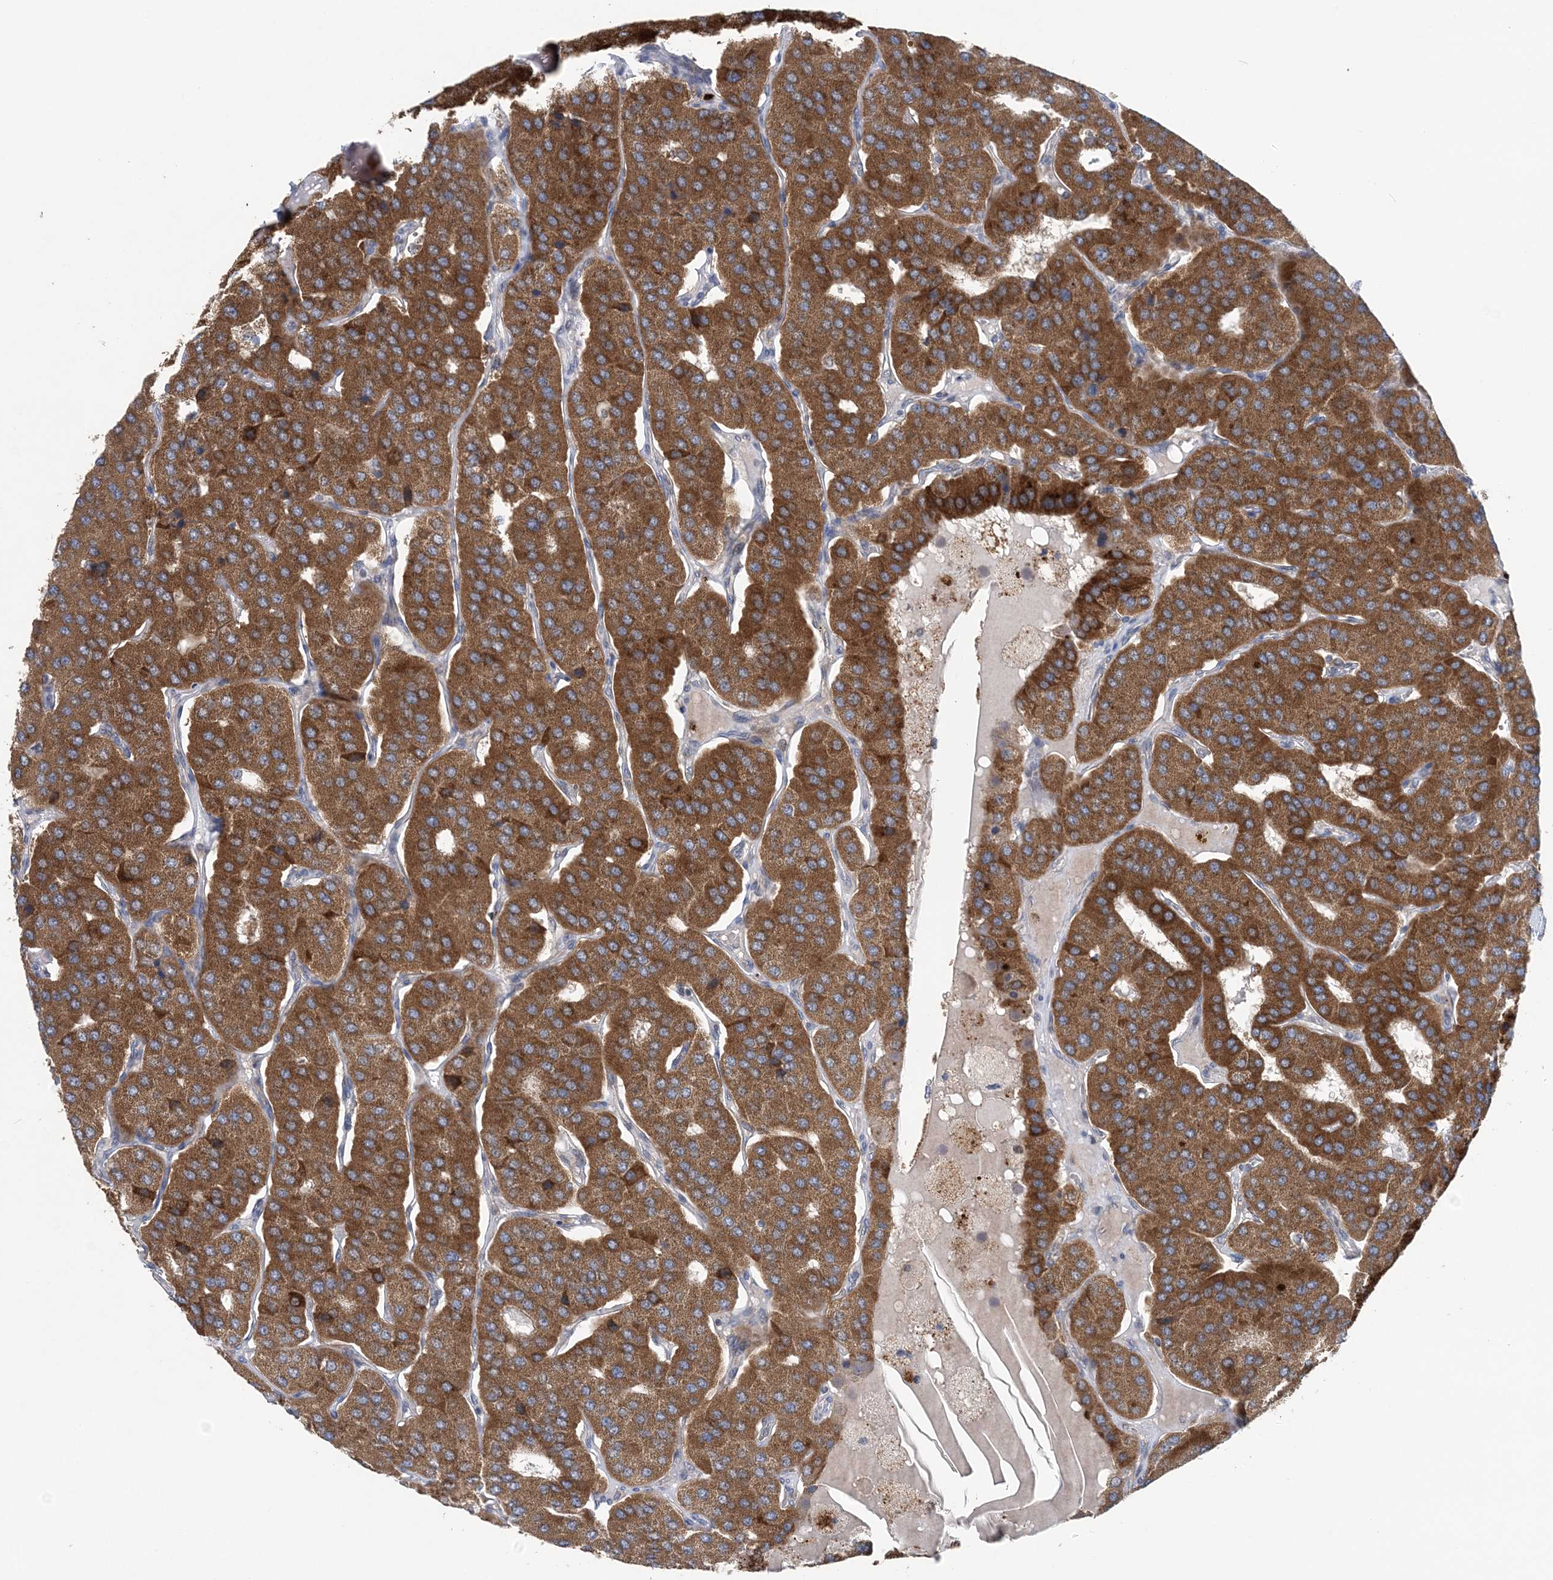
{"staining": {"intensity": "strong", "quantity": ">75%", "location": "cytoplasmic/membranous"}, "tissue": "parathyroid gland", "cell_type": "Glandular cells", "image_type": "normal", "snomed": [{"axis": "morphology", "description": "Normal tissue, NOS"}, {"axis": "morphology", "description": "Adenoma, NOS"}, {"axis": "topography", "description": "Parathyroid gland"}], "caption": "High-power microscopy captured an immunohistochemistry (IHC) micrograph of unremarkable parathyroid gland, revealing strong cytoplasmic/membranous positivity in approximately >75% of glandular cells.", "gene": "COPE", "patient": {"sex": "female", "age": 86}}